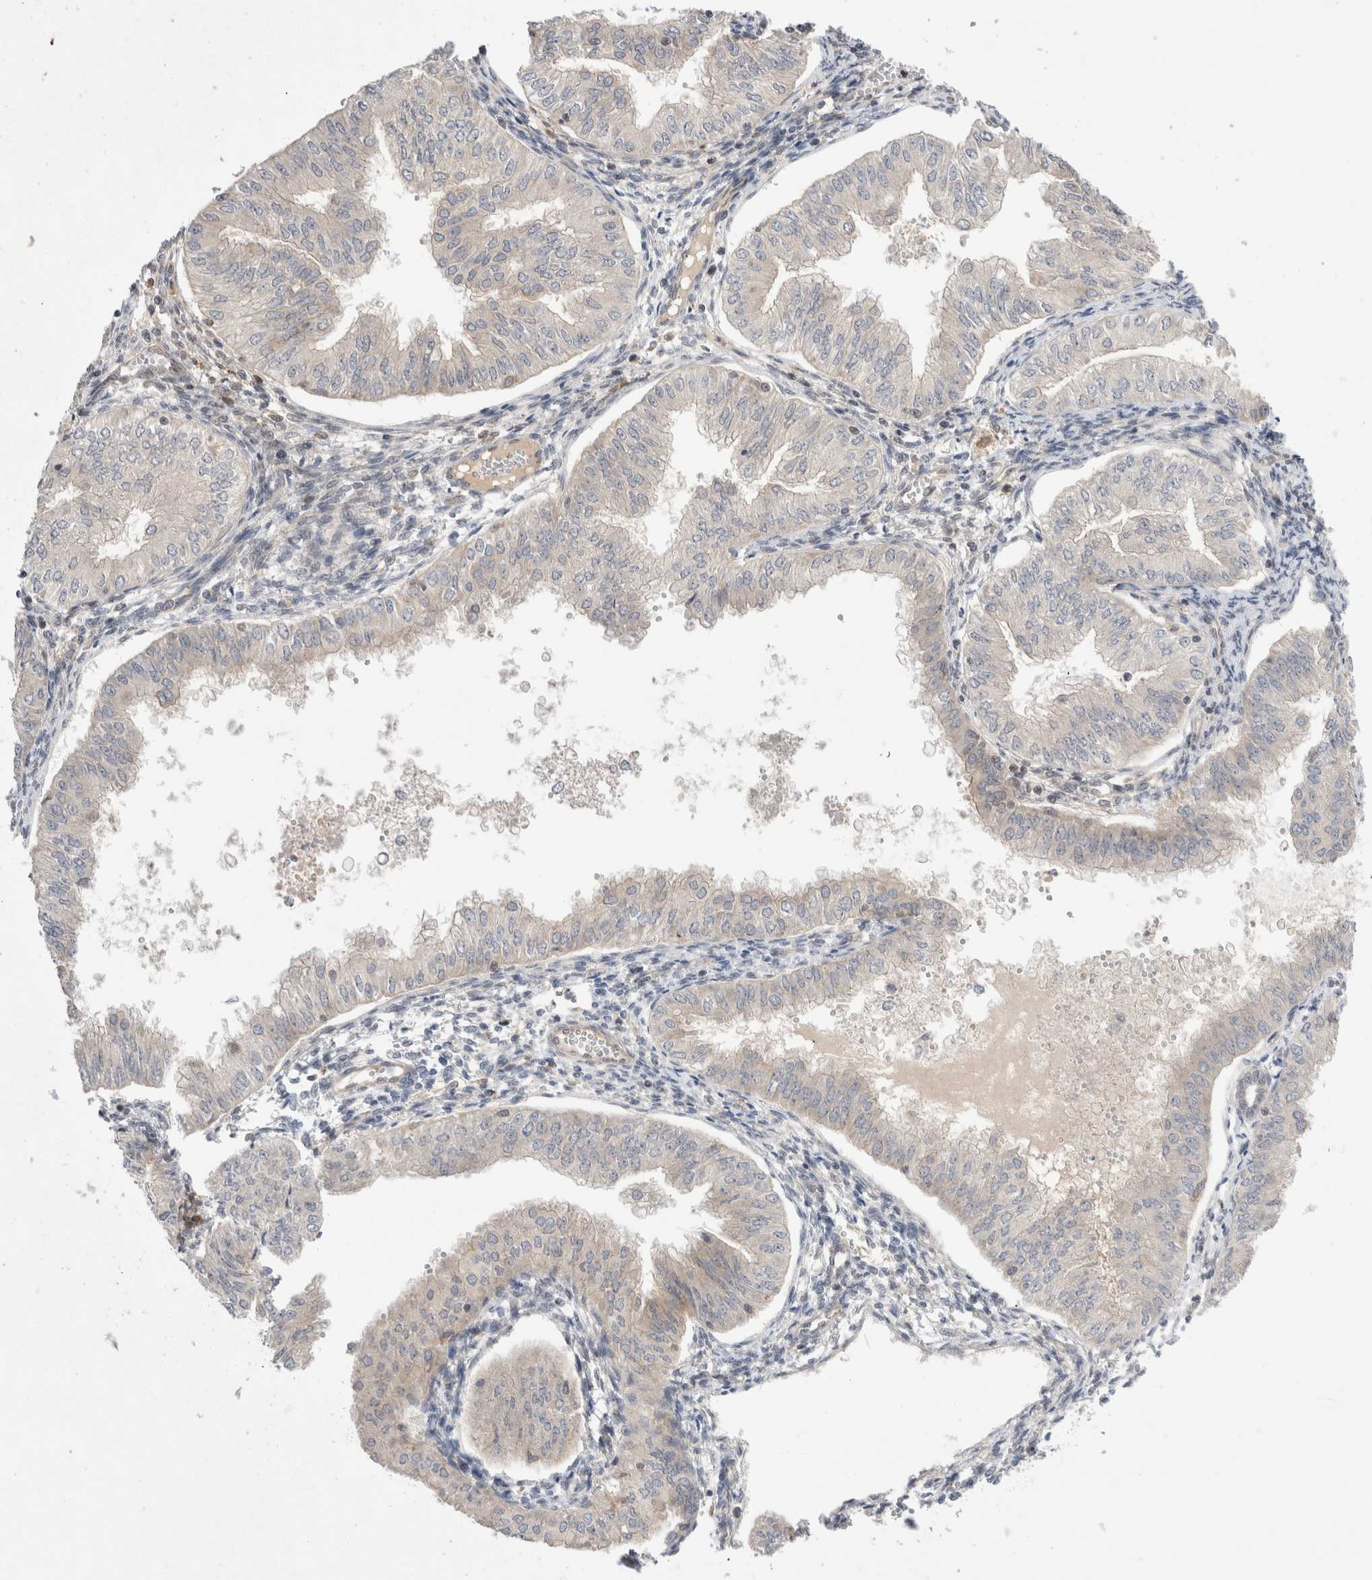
{"staining": {"intensity": "negative", "quantity": "none", "location": "none"}, "tissue": "endometrial cancer", "cell_type": "Tumor cells", "image_type": "cancer", "snomed": [{"axis": "morphology", "description": "Normal tissue, NOS"}, {"axis": "morphology", "description": "Adenocarcinoma, NOS"}, {"axis": "topography", "description": "Endometrium"}], "caption": "This is an immunohistochemistry (IHC) micrograph of endometrial adenocarcinoma. There is no staining in tumor cells.", "gene": "NFKB1", "patient": {"sex": "female", "age": 53}}